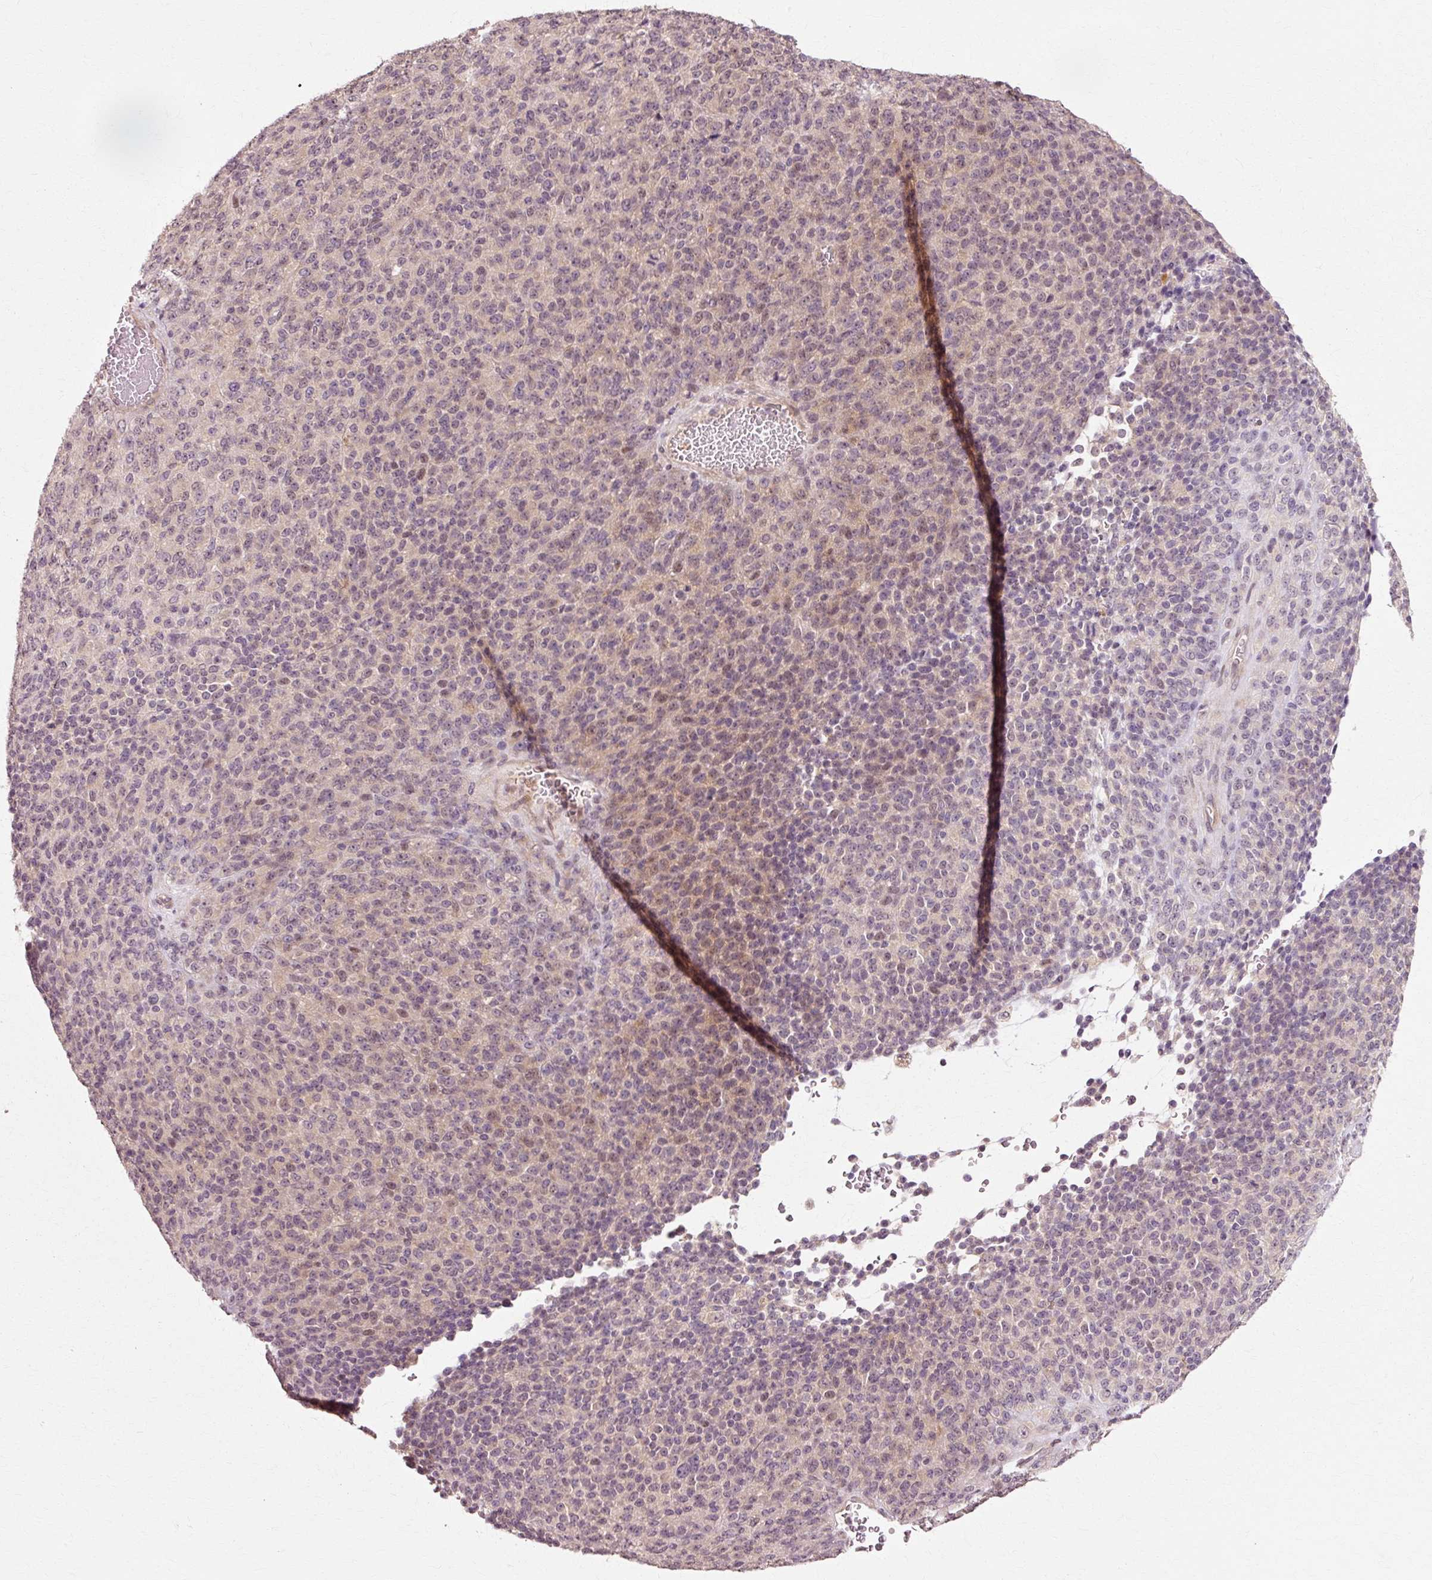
{"staining": {"intensity": "negative", "quantity": "none", "location": "none"}, "tissue": "melanoma", "cell_type": "Tumor cells", "image_type": "cancer", "snomed": [{"axis": "morphology", "description": "Malignant melanoma, Metastatic site"}, {"axis": "topography", "description": "Brain"}], "caption": "DAB (3,3'-diaminobenzidine) immunohistochemical staining of human melanoma reveals no significant positivity in tumor cells.", "gene": "RGPD5", "patient": {"sex": "female", "age": 56}}